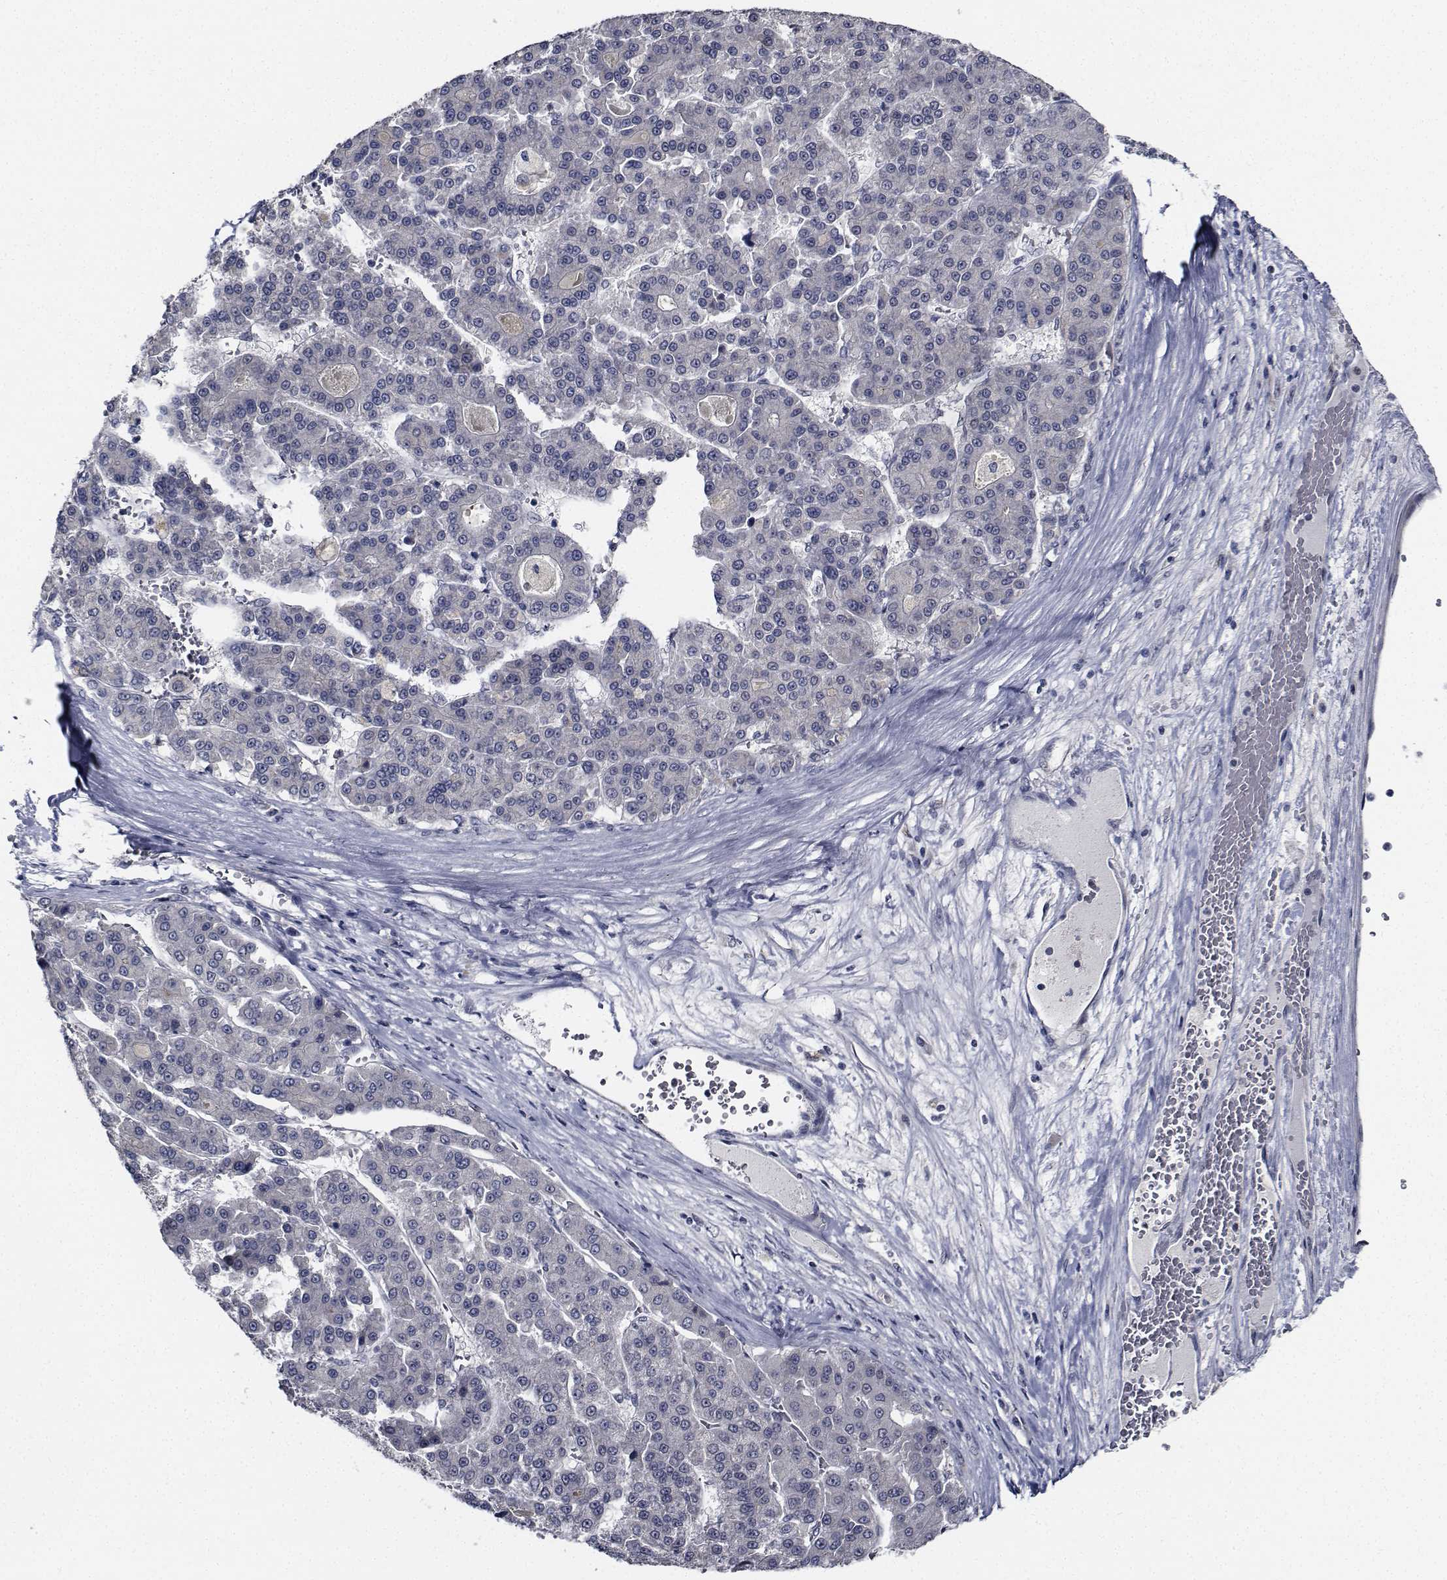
{"staining": {"intensity": "negative", "quantity": "none", "location": "none"}, "tissue": "liver cancer", "cell_type": "Tumor cells", "image_type": "cancer", "snomed": [{"axis": "morphology", "description": "Carcinoma, Hepatocellular, NOS"}, {"axis": "topography", "description": "Liver"}], "caption": "Immunohistochemistry of liver cancer (hepatocellular carcinoma) displays no expression in tumor cells.", "gene": "NVL", "patient": {"sex": "male", "age": 70}}